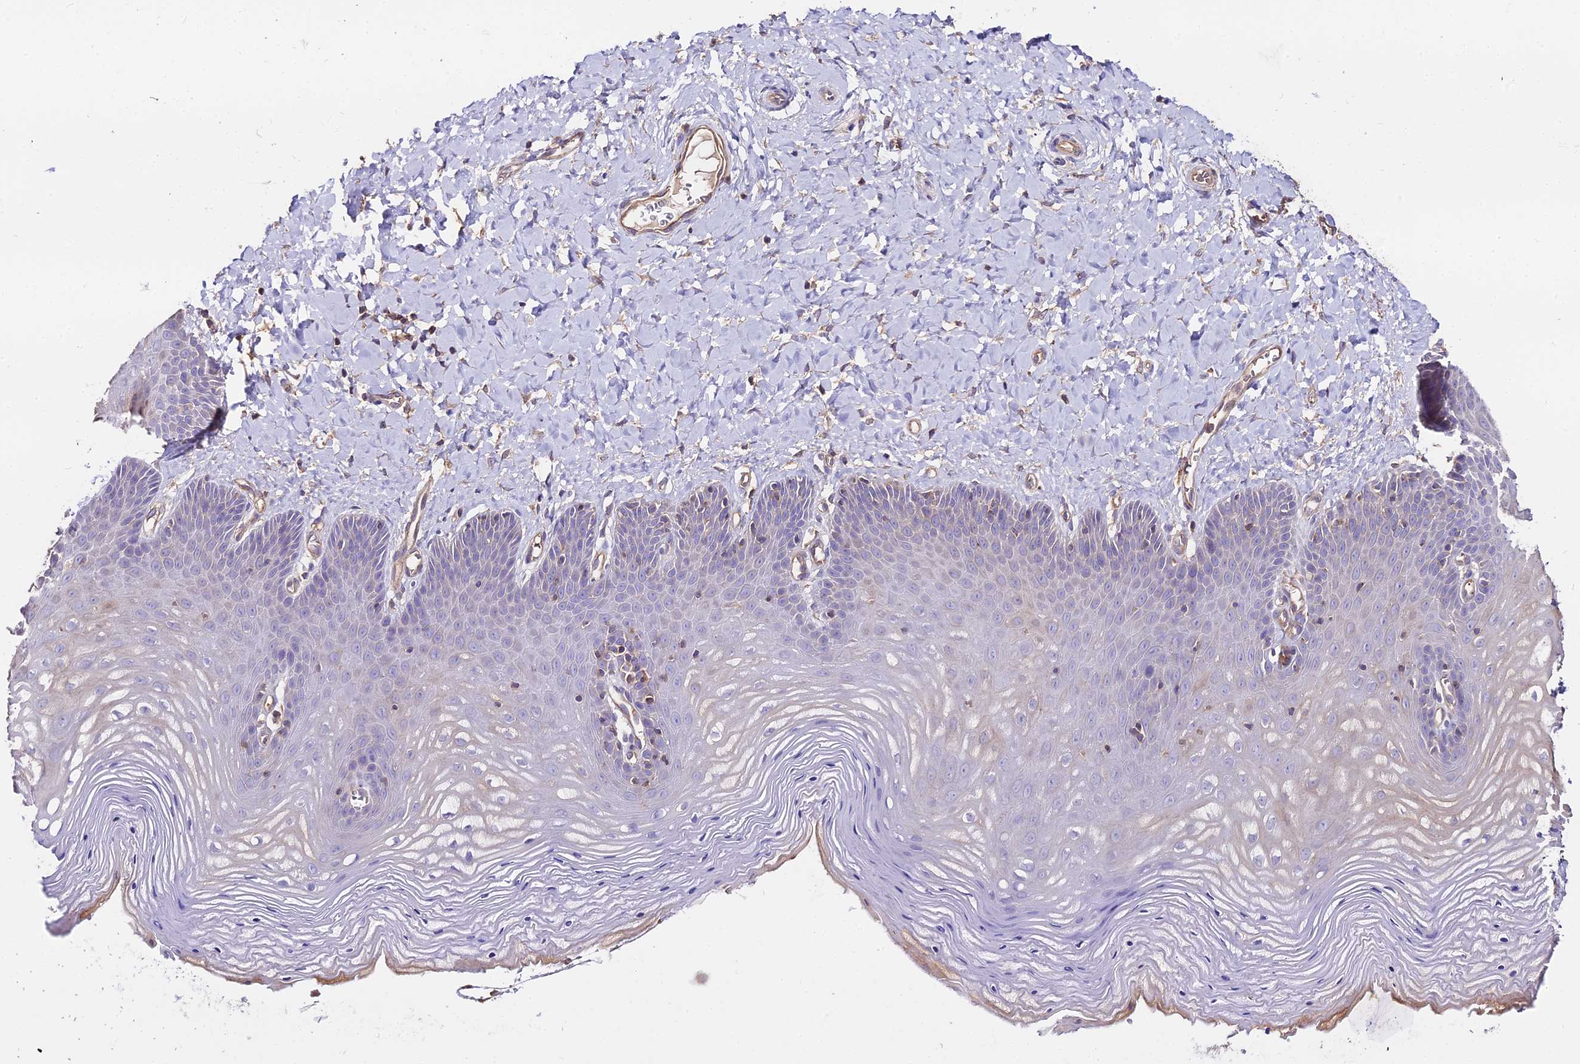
{"staining": {"intensity": "moderate", "quantity": "<25%", "location": "cytoplasmic/membranous"}, "tissue": "vagina", "cell_type": "Squamous epithelial cells", "image_type": "normal", "snomed": [{"axis": "morphology", "description": "Normal tissue, NOS"}, {"axis": "topography", "description": "Vagina"}], "caption": "Brown immunohistochemical staining in unremarkable vagina exhibits moderate cytoplasmic/membranous staining in about <25% of squamous epithelial cells.", "gene": "GLYAT", "patient": {"sex": "female", "age": 65}}